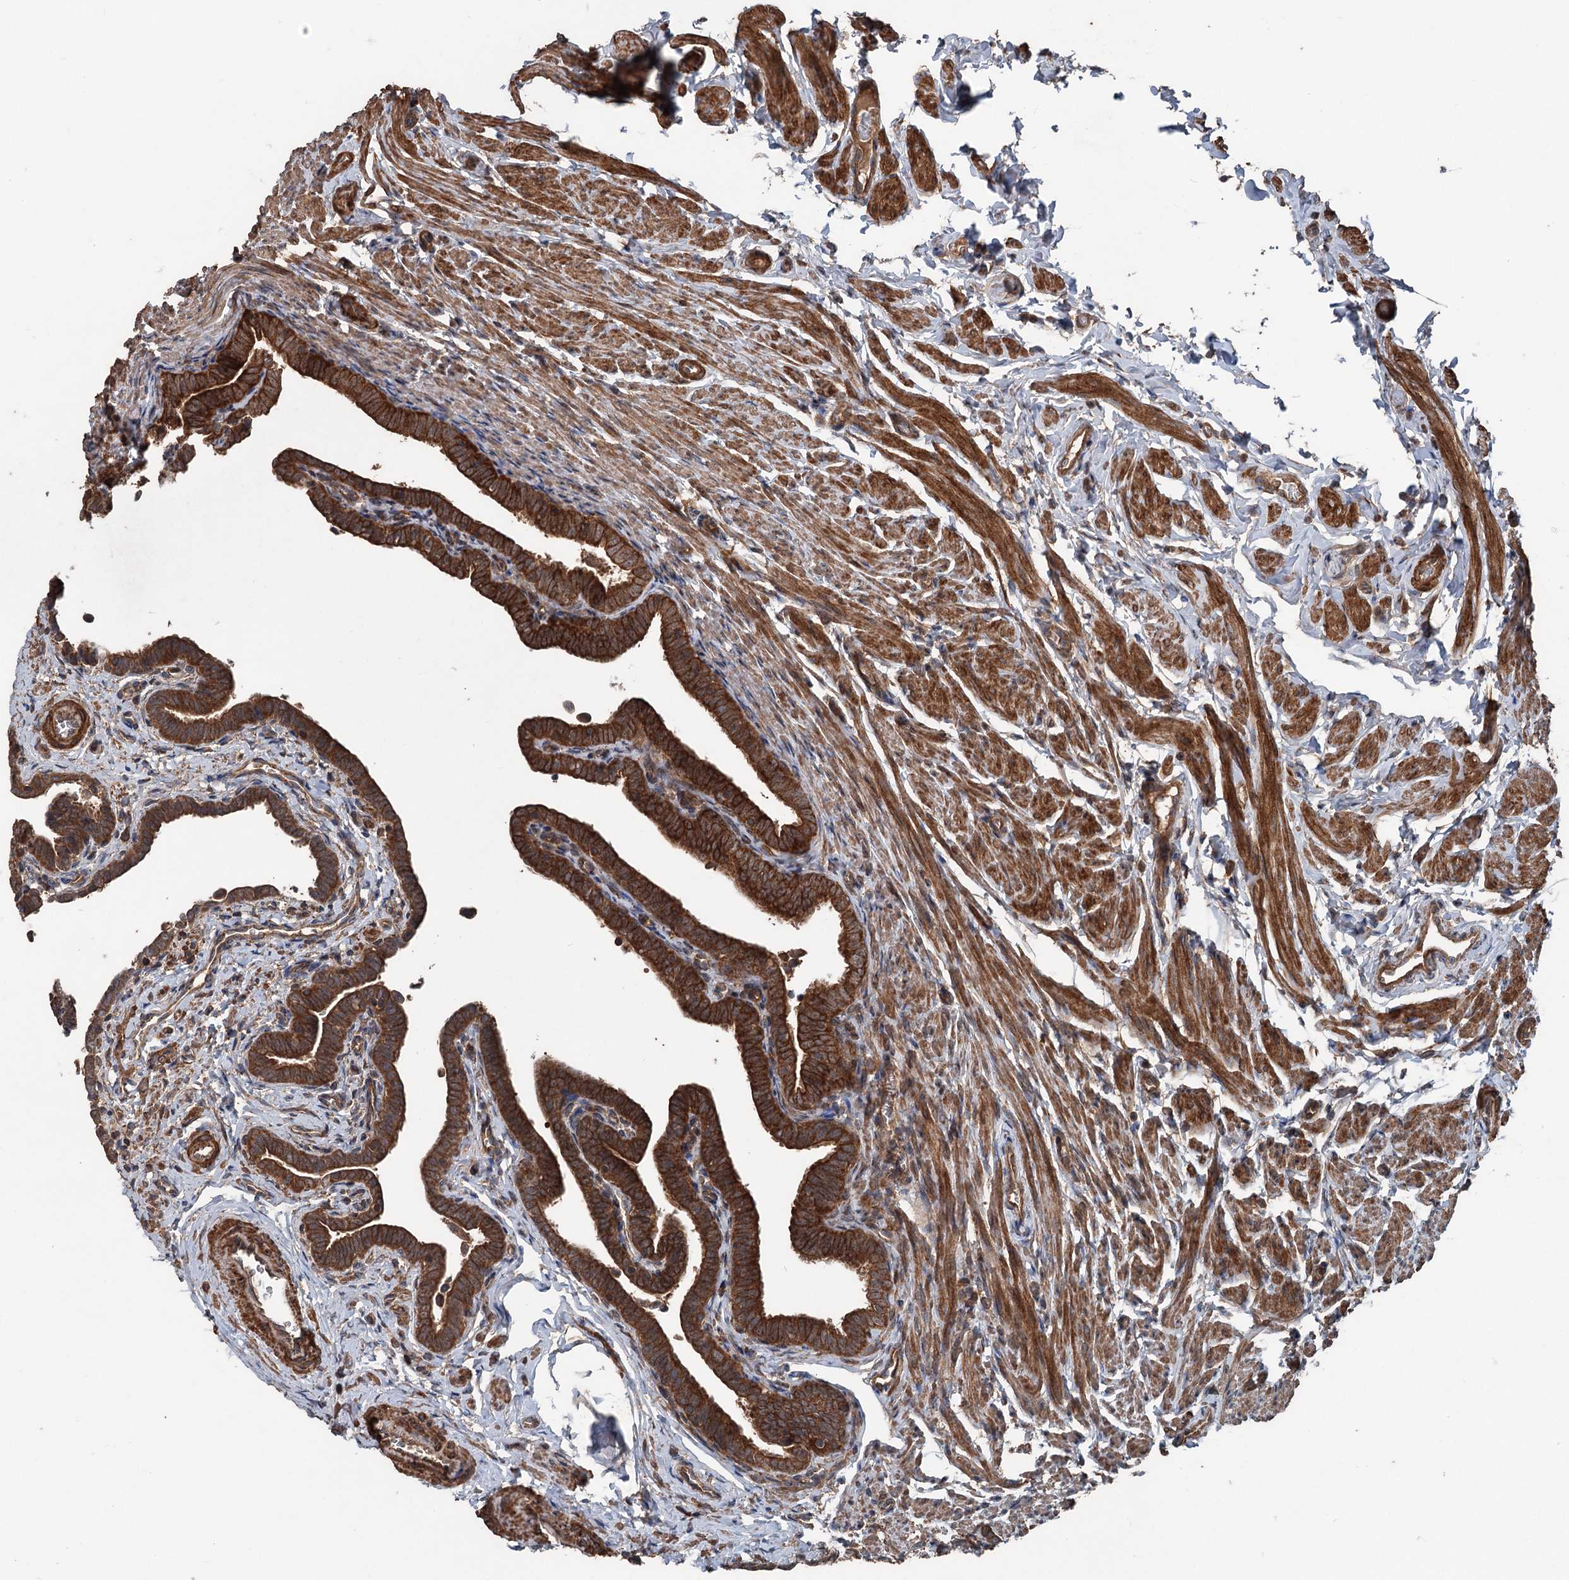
{"staining": {"intensity": "strong", "quantity": ">75%", "location": "cytoplasmic/membranous"}, "tissue": "fallopian tube", "cell_type": "Glandular cells", "image_type": "normal", "snomed": [{"axis": "morphology", "description": "Normal tissue, NOS"}, {"axis": "topography", "description": "Fallopian tube"}], "caption": "High-power microscopy captured an IHC image of normal fallopian tube, revealing strong cytoplasmic/membranous positivity in approximately >75% of glandular cells. The protein is shown in brown color, while the nuclei are stained blue.", "gene": "RNF214", "patient": {"sex": "female", "age": 36}}